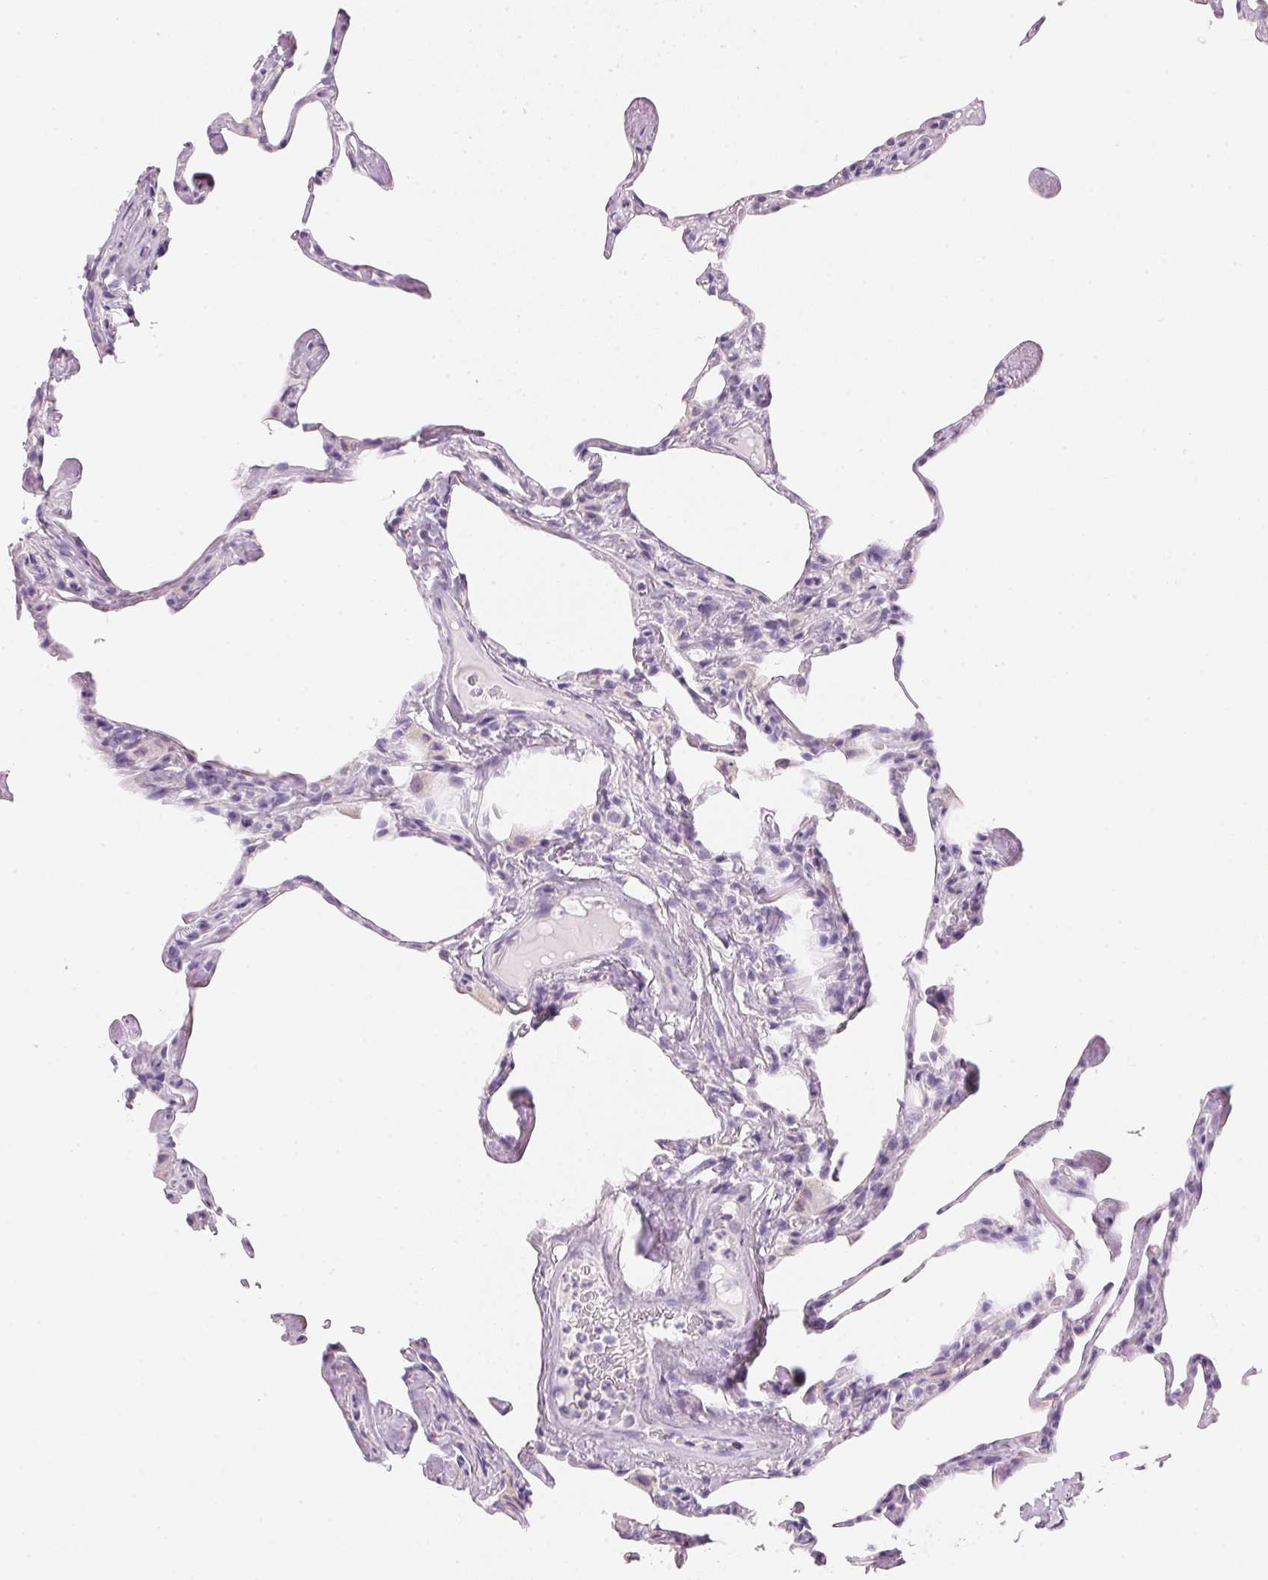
{"staining": {"intensity": "weak", "quantity": "<25%", "location": "cytoplasmic/membranous"}, "tissue": "lung", "cell_type": "Alveolar cells", "image_type": "normal", "snomed": [{"axis": "morphology", "description": "Normal tissue, NOS"}, {"axis": "topography", "description": "Lung"}], "caption": "IHC of unremarkable human lung exhibits no staining in alveolar cells.", "gene": "CYP11B1", "patient": {"sex": "male", "age": 65}}